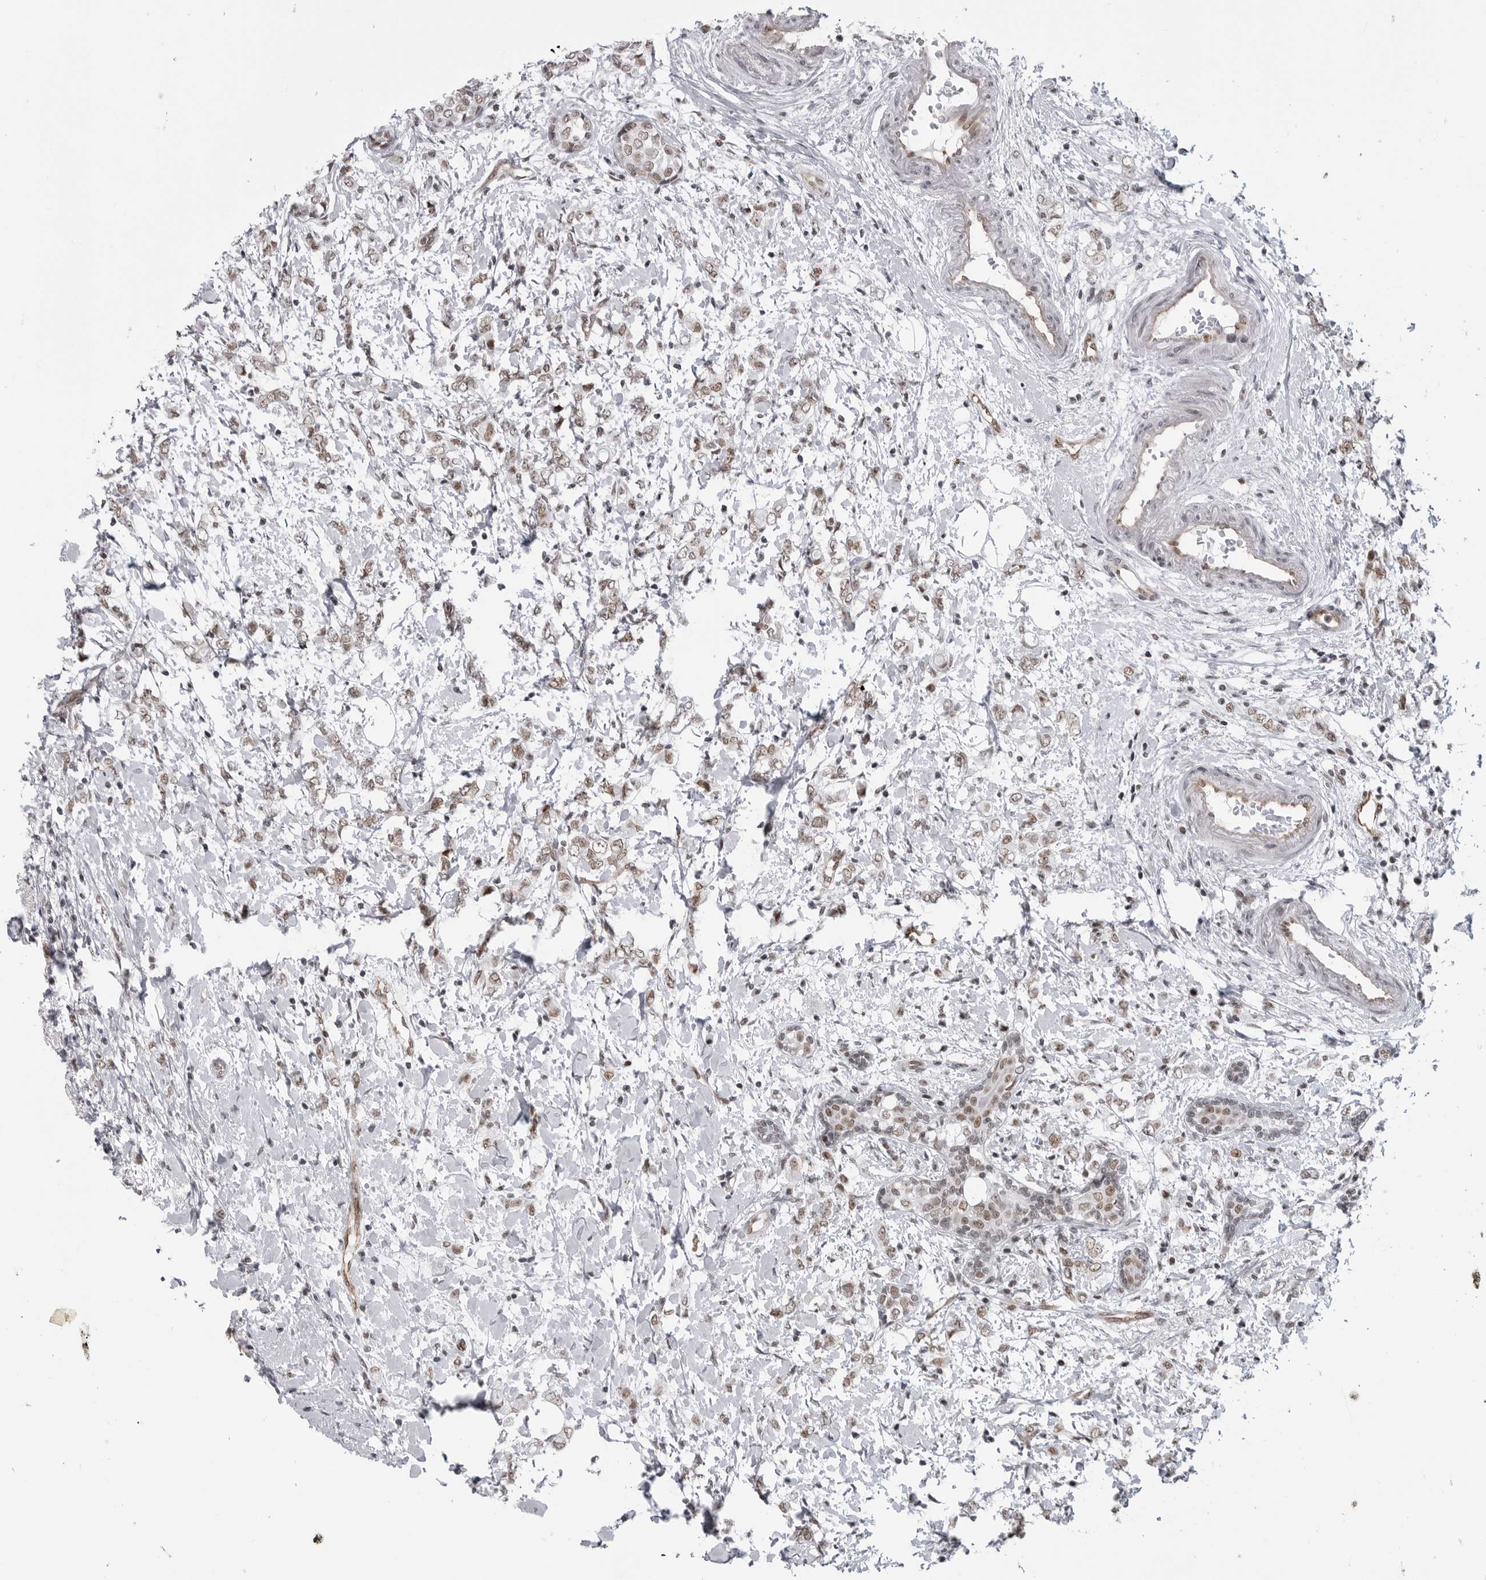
{"staining": {"intensity": "weak", "quantity": ">75%", "location": "nuclear"}, "tissue": "breast cancer", "cell_type": "Tumor cells", "image_type": "cancer", "snomed": [{"axis": "morphology", "description": "Normal tissue, NOS"}, {"axis": "morphology", "description": "Lobular carcinoma"}, {"axis": "topography", "description": "Breast"}], "caption": "Breast cancer stained with immunohistochemistry reveals weak nuclear staining in about >75% of tumor cells.", "gene": "RNF26", "patient": {"sex": "female", "age": 47}}